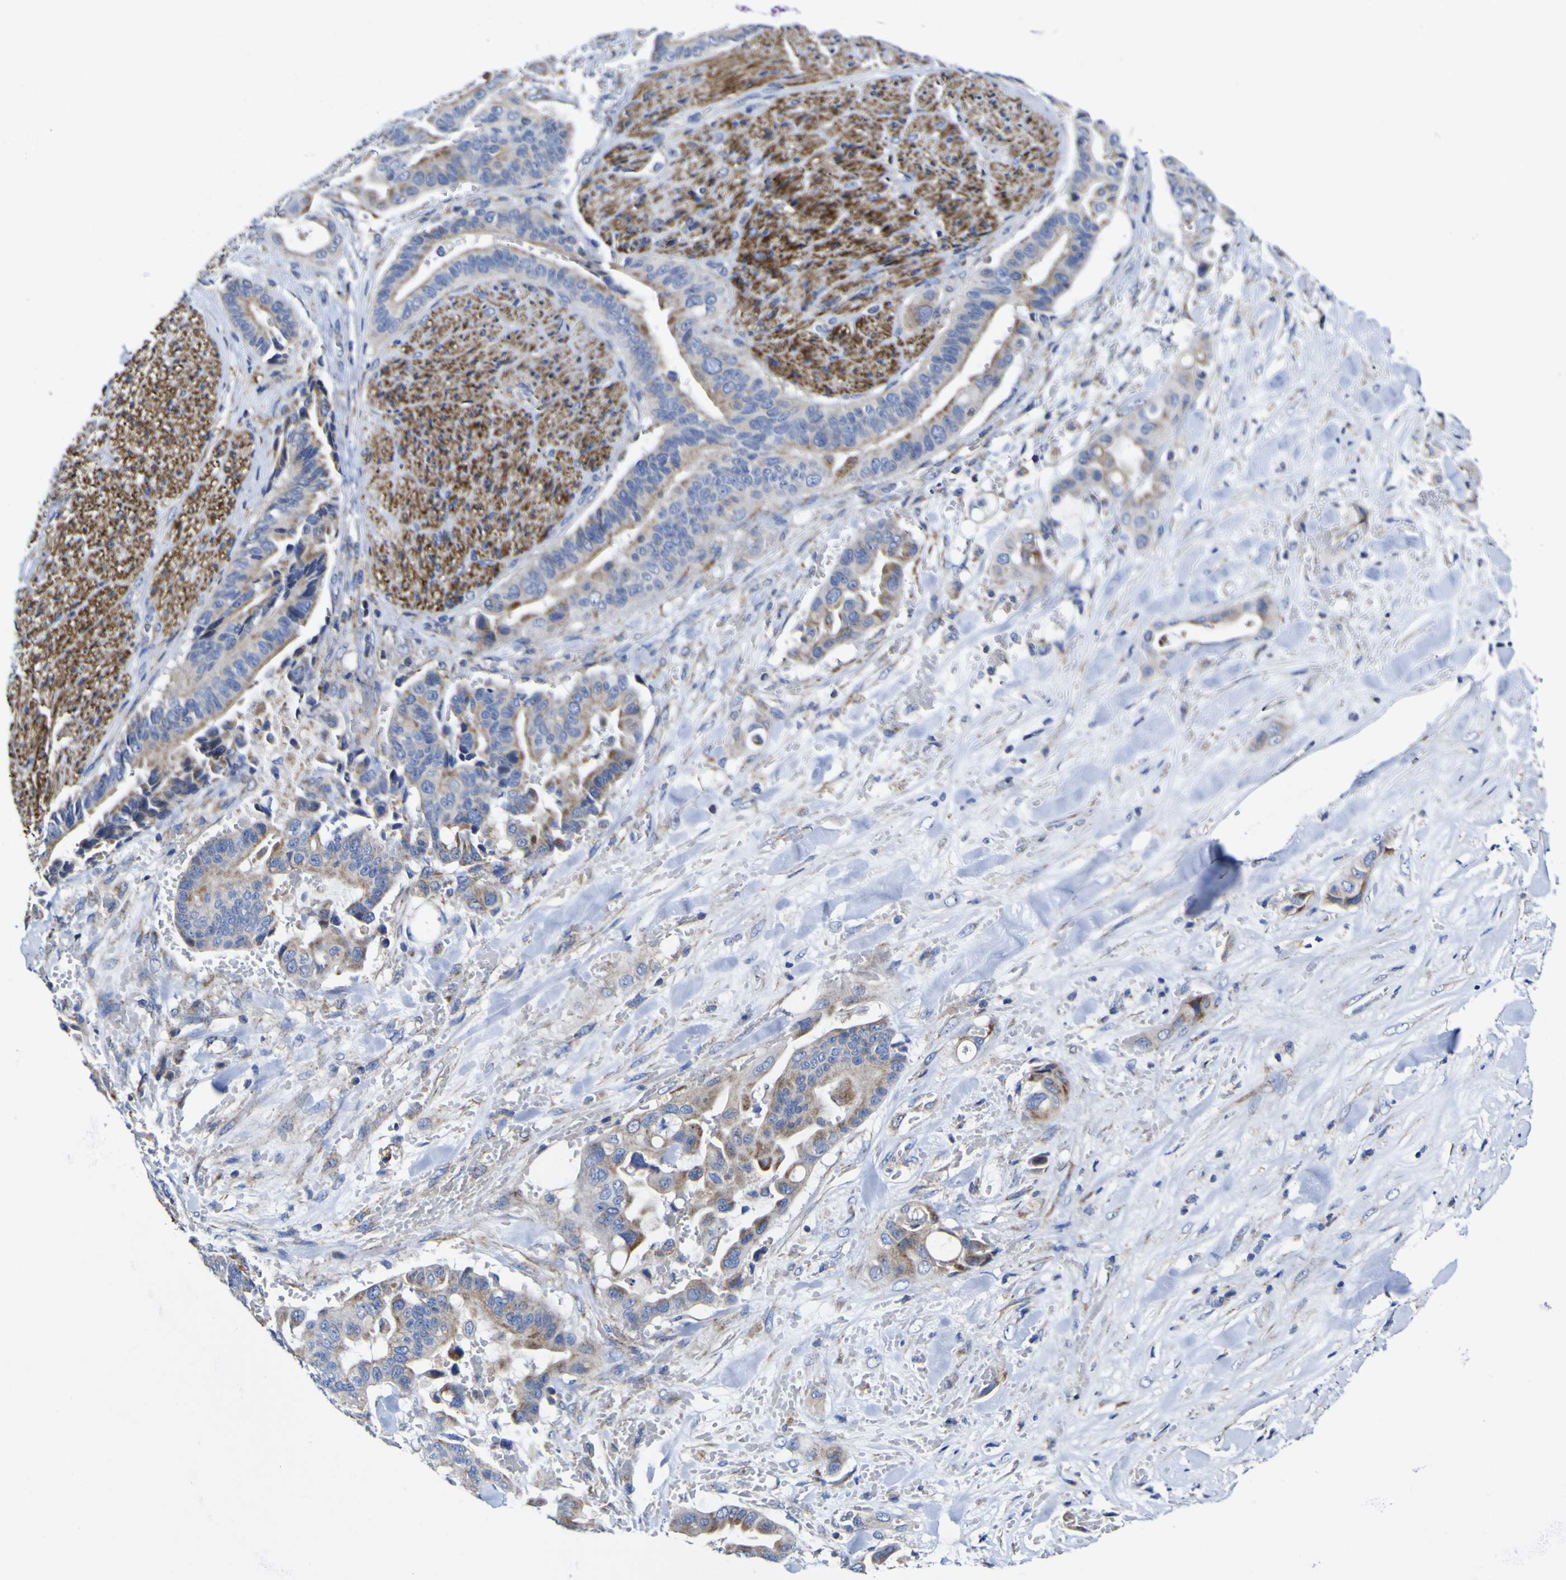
{"staining": {"intensity": "moderate", "quantity": ">75%", "location": "cytoplasmic/membranous"}, "tissue": "liver cancer", "cell_type": "Tumor cells", "image_type": "cancer", "snomed": [{"axis": "morphology", "description": "Cholangiocarcinoma"}, {"axis": "topography", "description": "Liver"}], "caption": "The immunohistochemical stain highlights moderate cytoplasmic/membranous staining in tumor cells of cholangiocarcinoma (liver) tissue.", "gene": "CCDC90B", "patient": {"sex": "female", "age": 61}}